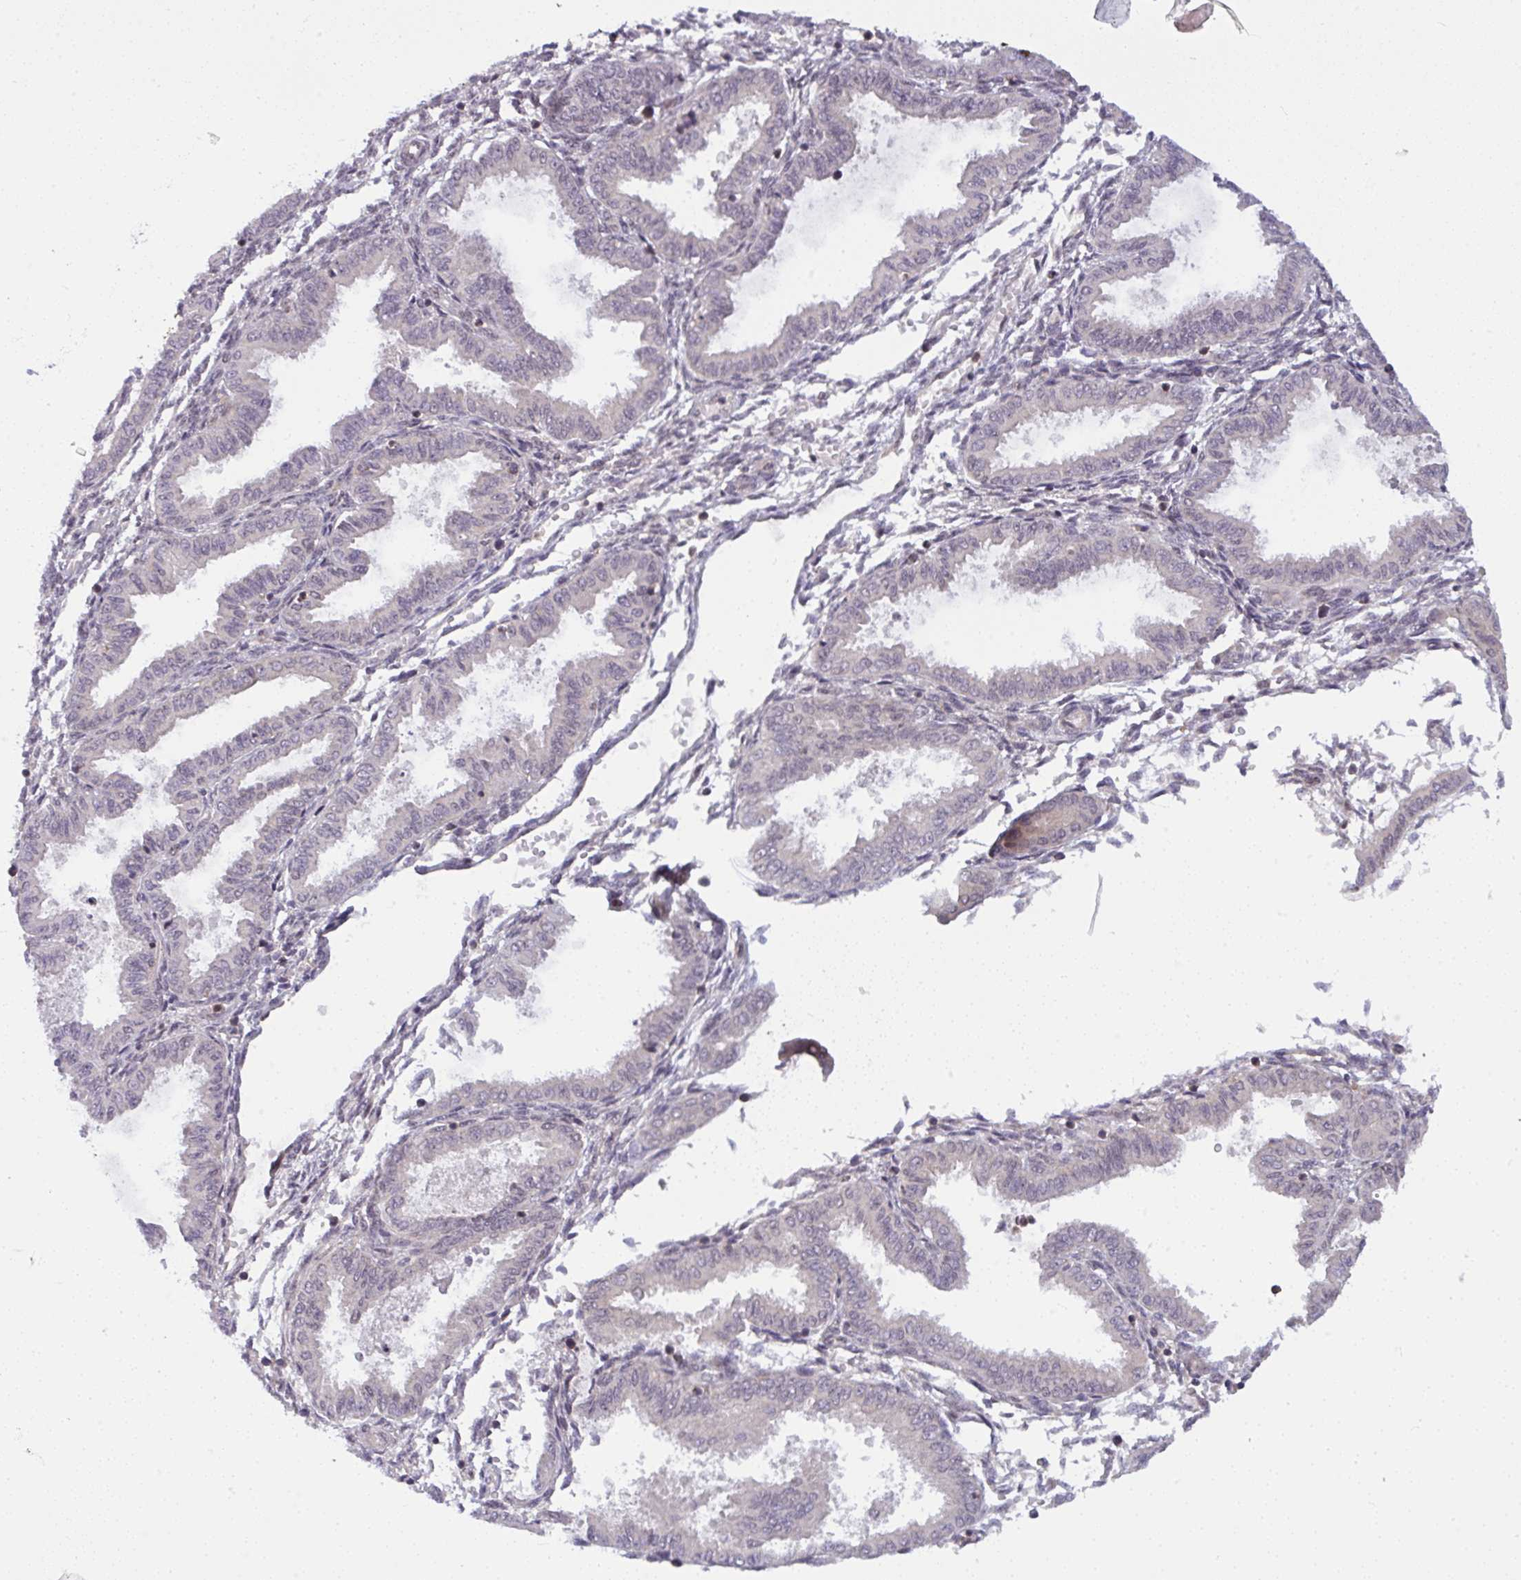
{"staining": {"intensity": "weak", "quantity": "<25%", "location": "nuclear"}, "tissue": "endometrium", "cell_type": "Cells in endometrial stroma", "image_type": "normal", "snomed": [{"axis": "morphology", "description": "Normal tissue, NOS"}, {"axis": "topography", "description": "Endometrium"}], "caption": "DAB (3,3'-diaminobenzidine) immunohistochemical staining of normal endometrium shows no significant expression in cells in endometrial stroma.", "gene": "KLF2", "patient": {"sex": "female", "age": 33}}